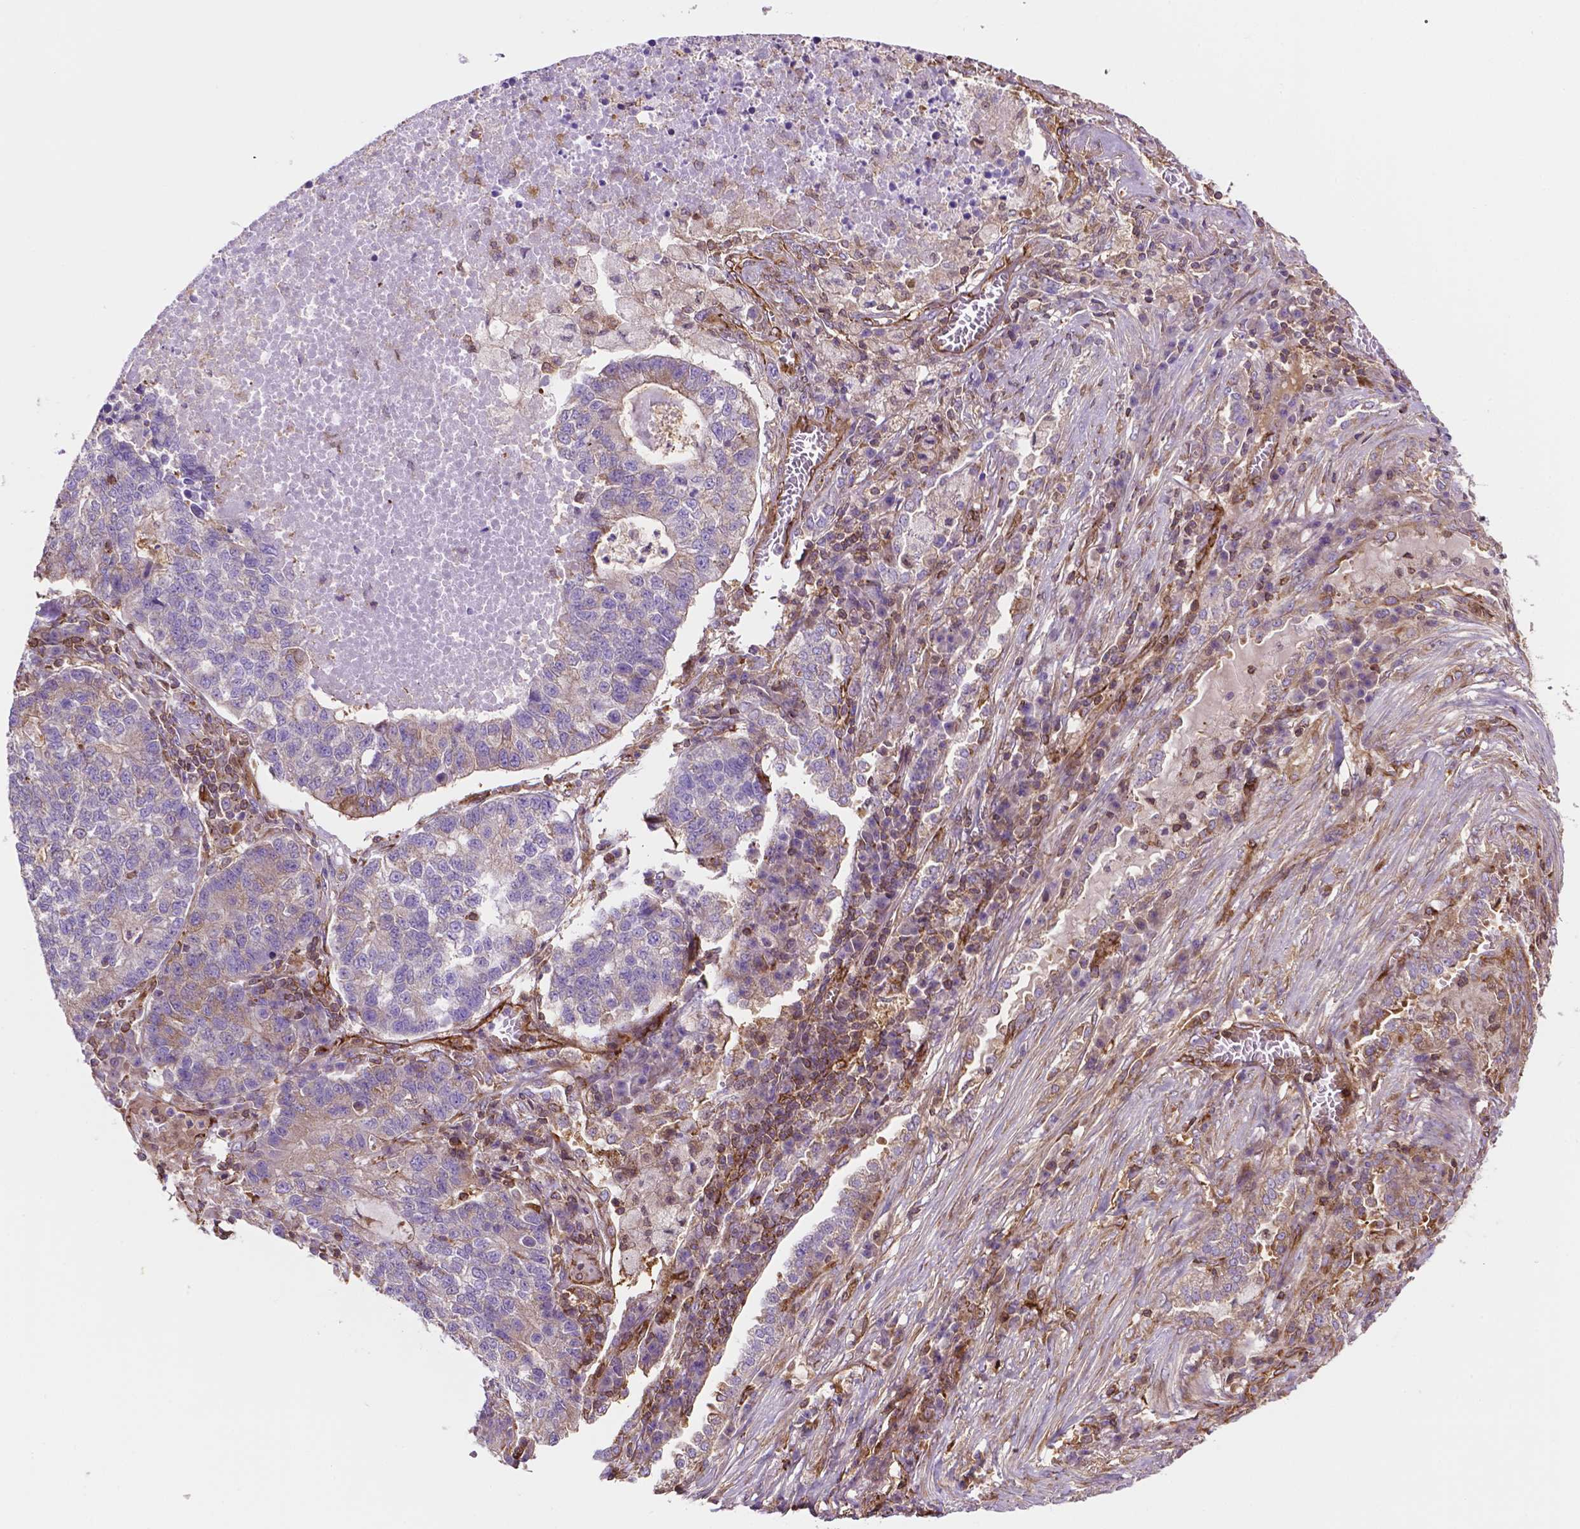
{"staining": {"intensity": "negative", "quantity": "none", "location": "none"}, "tissue": "lung cancer", "cell_type": "Tumor cells", "image_type": "cancer", "snomed": [{"axis": "morphology", "description": "Adenocarcinoma, NOS"}, {"axis": "topography", "description": "Lung"}], "caption": "This is an immunohistochemistry micrograph of human lung cancer. There is no staining in tumor cells.", "gene": "DCN", "patient": {"sex": "male", "age": 57}}